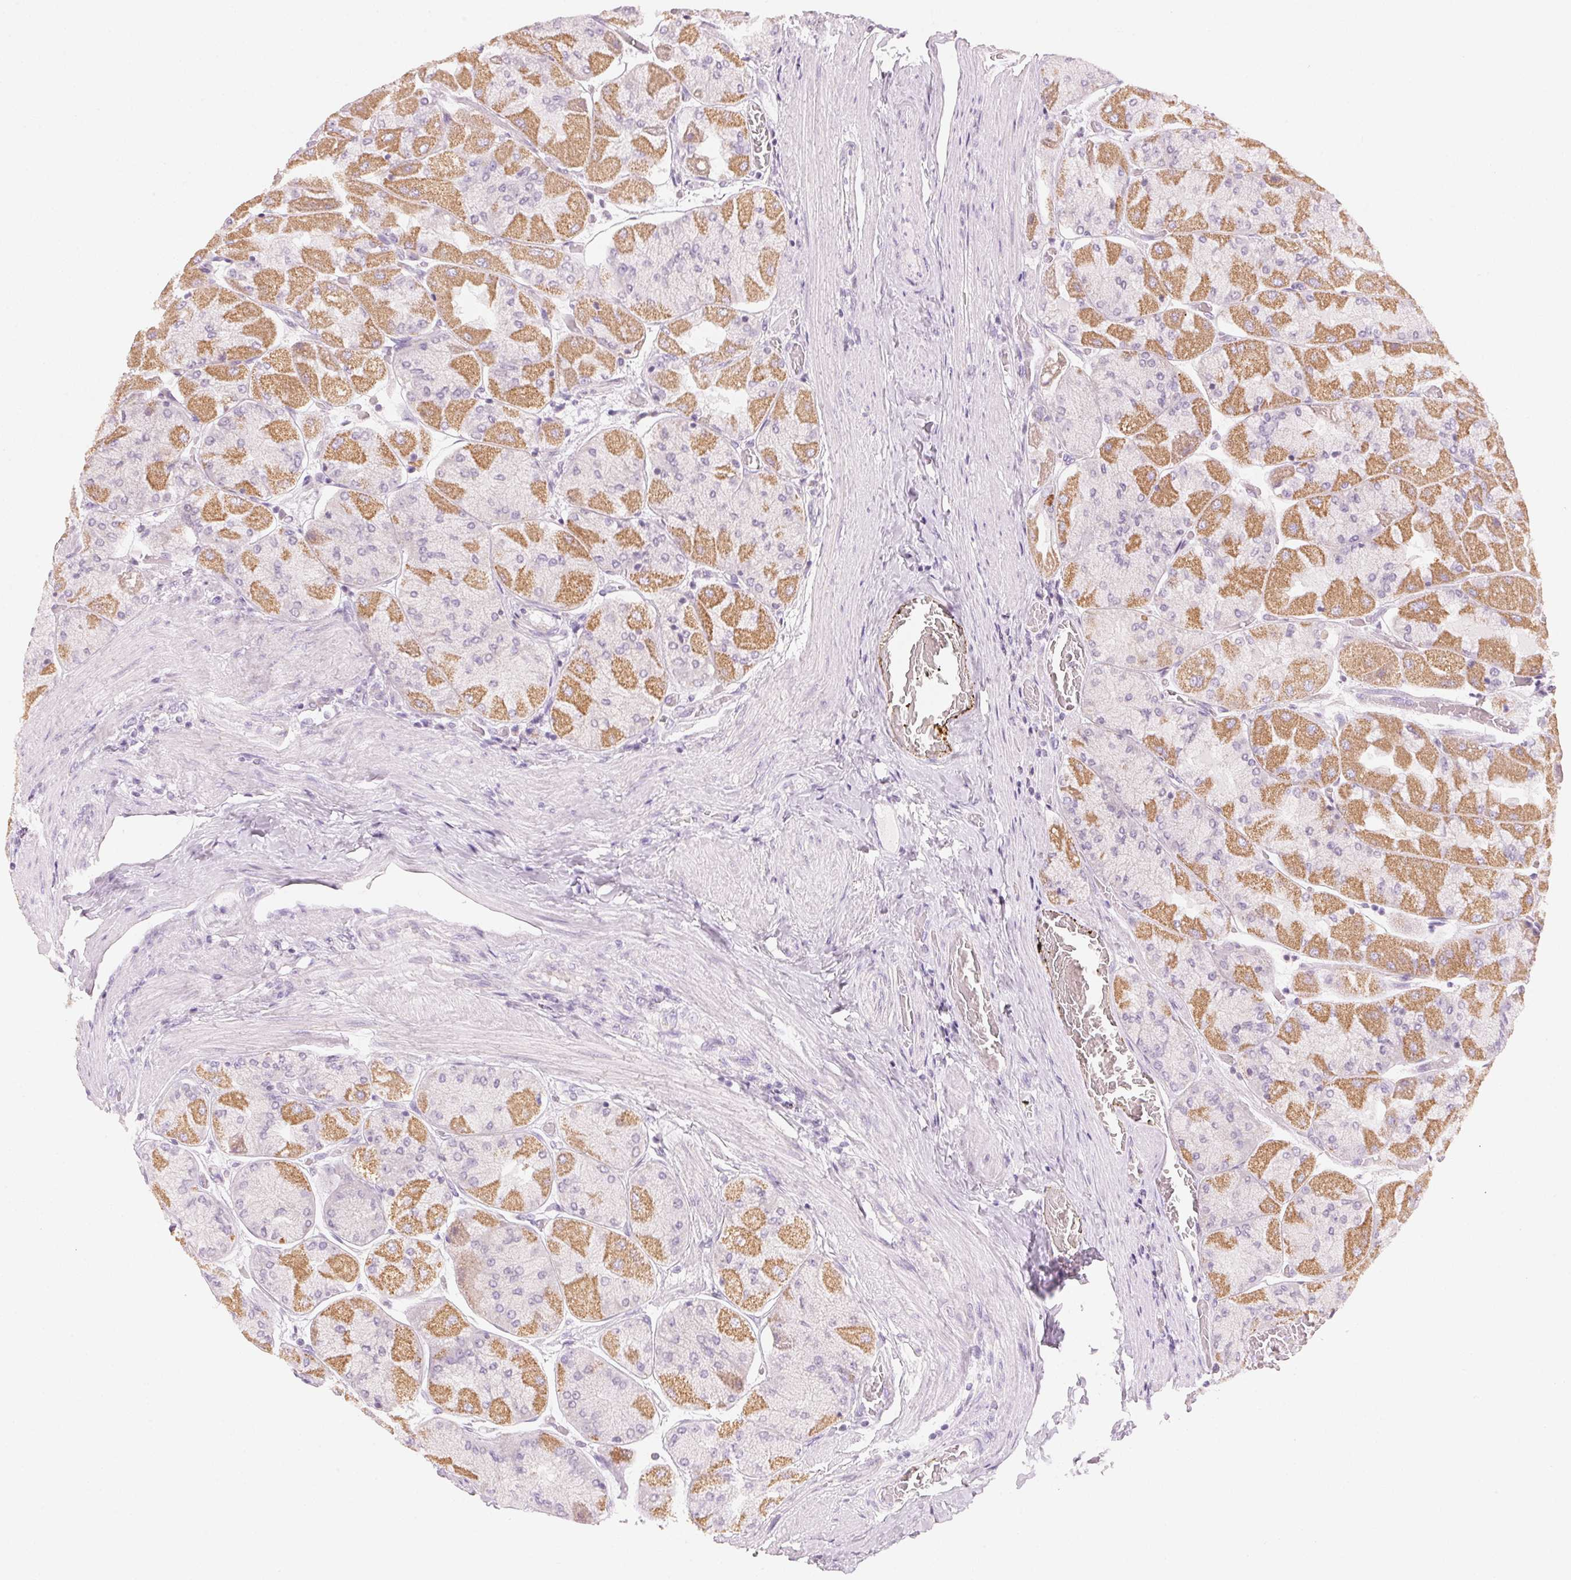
{"staining": {"intensity": "moderate", "quantity": "25%-75%", "location": "cytoplasmic/membranous"}, "tissue": "stomach", "cell_type": "Glandular cells", "image_type": "normal", "snomed": [{"axis": "morphology", "description": "Normal tissue, NOS"}, {"axis": "topography", "description": "Stomach"}], "caption": "IHC of normal stomach exhibits medium levels of moderate cytoplasmic/membranous staining in approximately 25%-75% of glandular cells.", "gene": "HOXB13", "patient": {"sex": "female", "age": 61}}